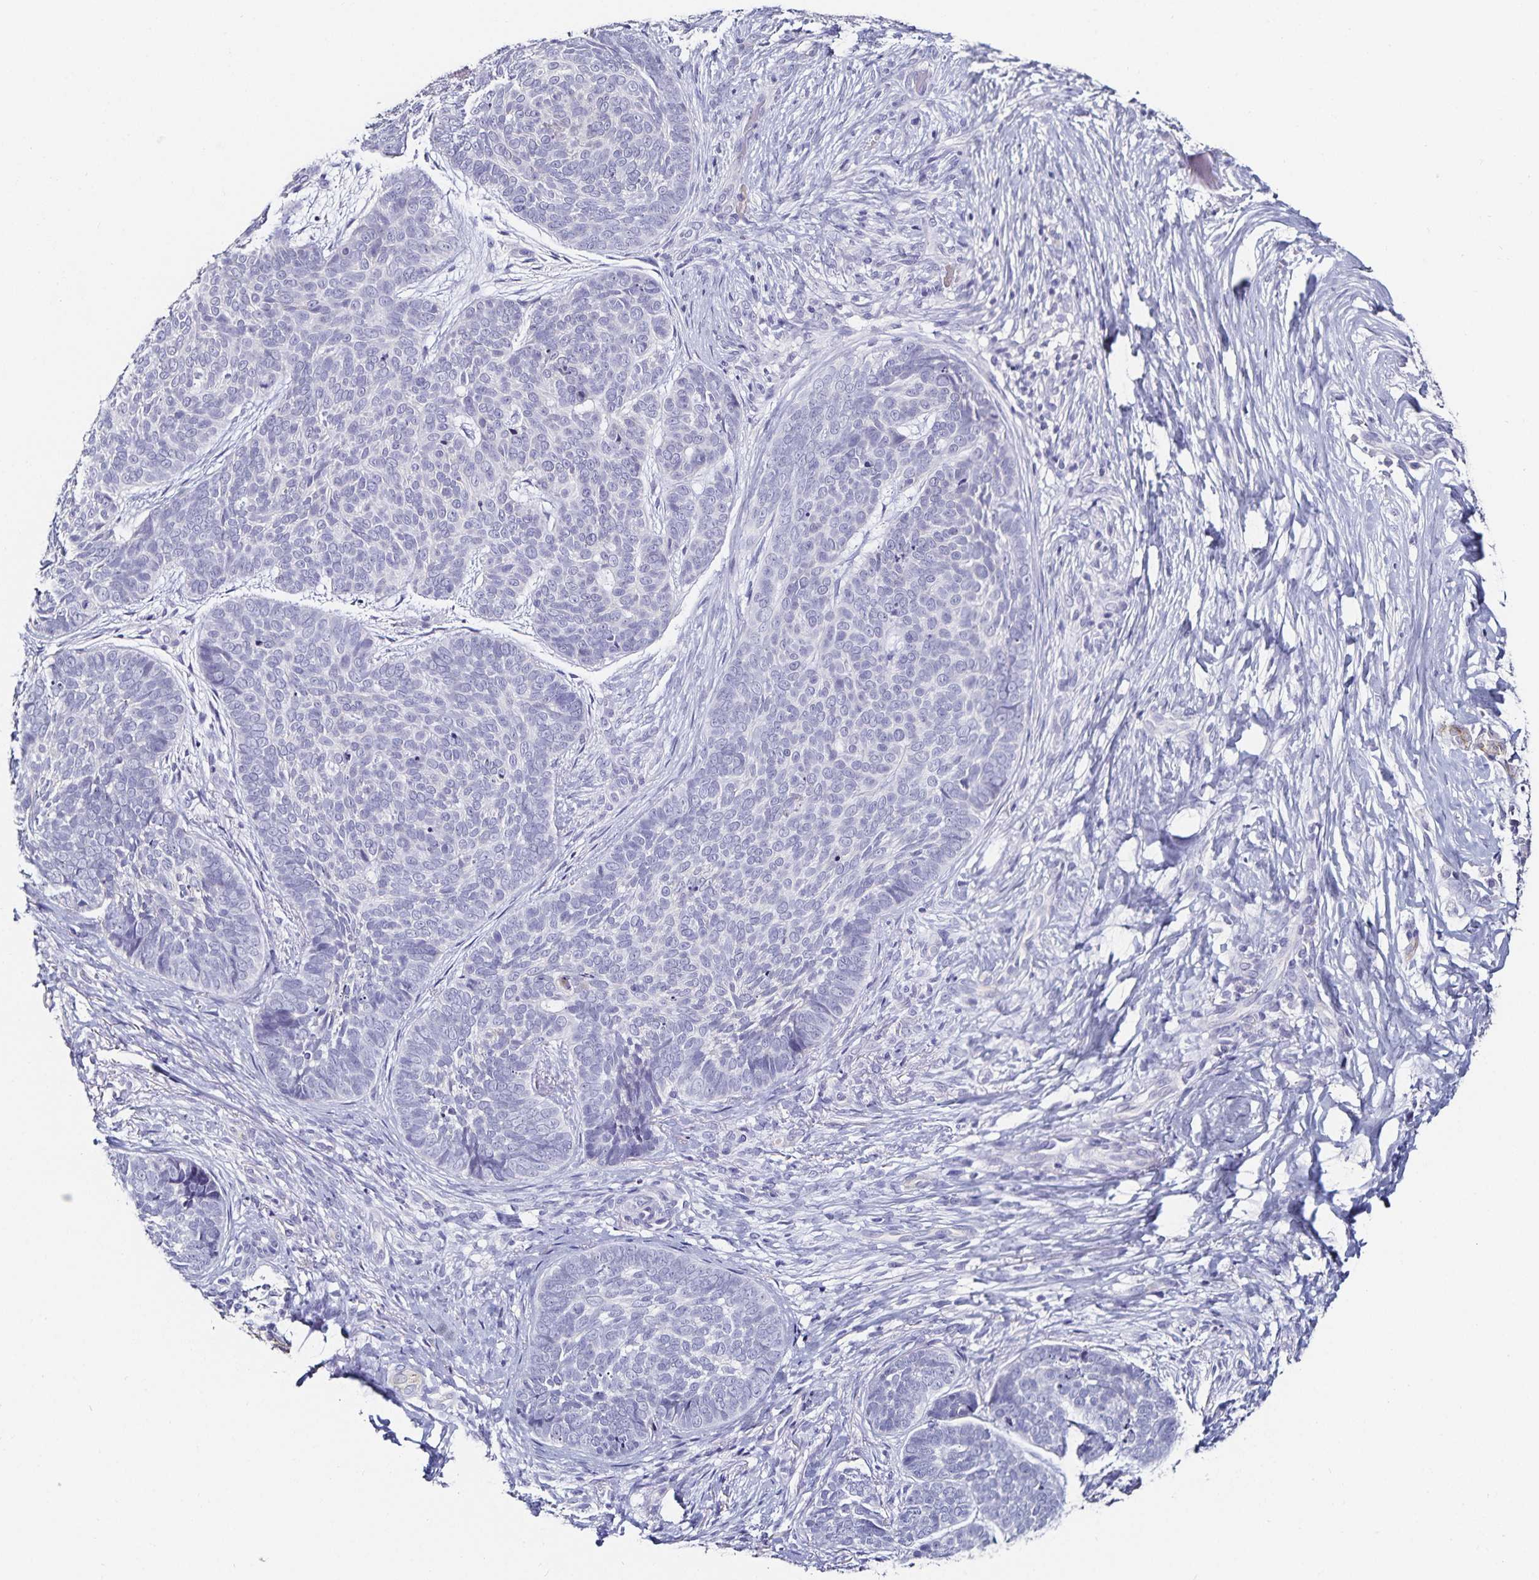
{"staining": {"intensity": "negative", "quantity": "none", "location": "none"}, "tissue": "skin cancer", "cell_type": "Tumor cells", "image_type": "cancer", "snomed": [{"axis": "morphology", "description": "Basal cell carcinoma"}, {"axis": "topography", "description": "Skin"}, {"axis": "topography", "description": "Skin of nose"}], "caption": "High power microscopy micrograph of an immunohistochemistry (IHC) photomicrograph of basal cell carcinoma (skin), revealing no significant staining in tumor cells.", "gene": "TSPAN7", "patient": {"sex": "female", "age": 81}}